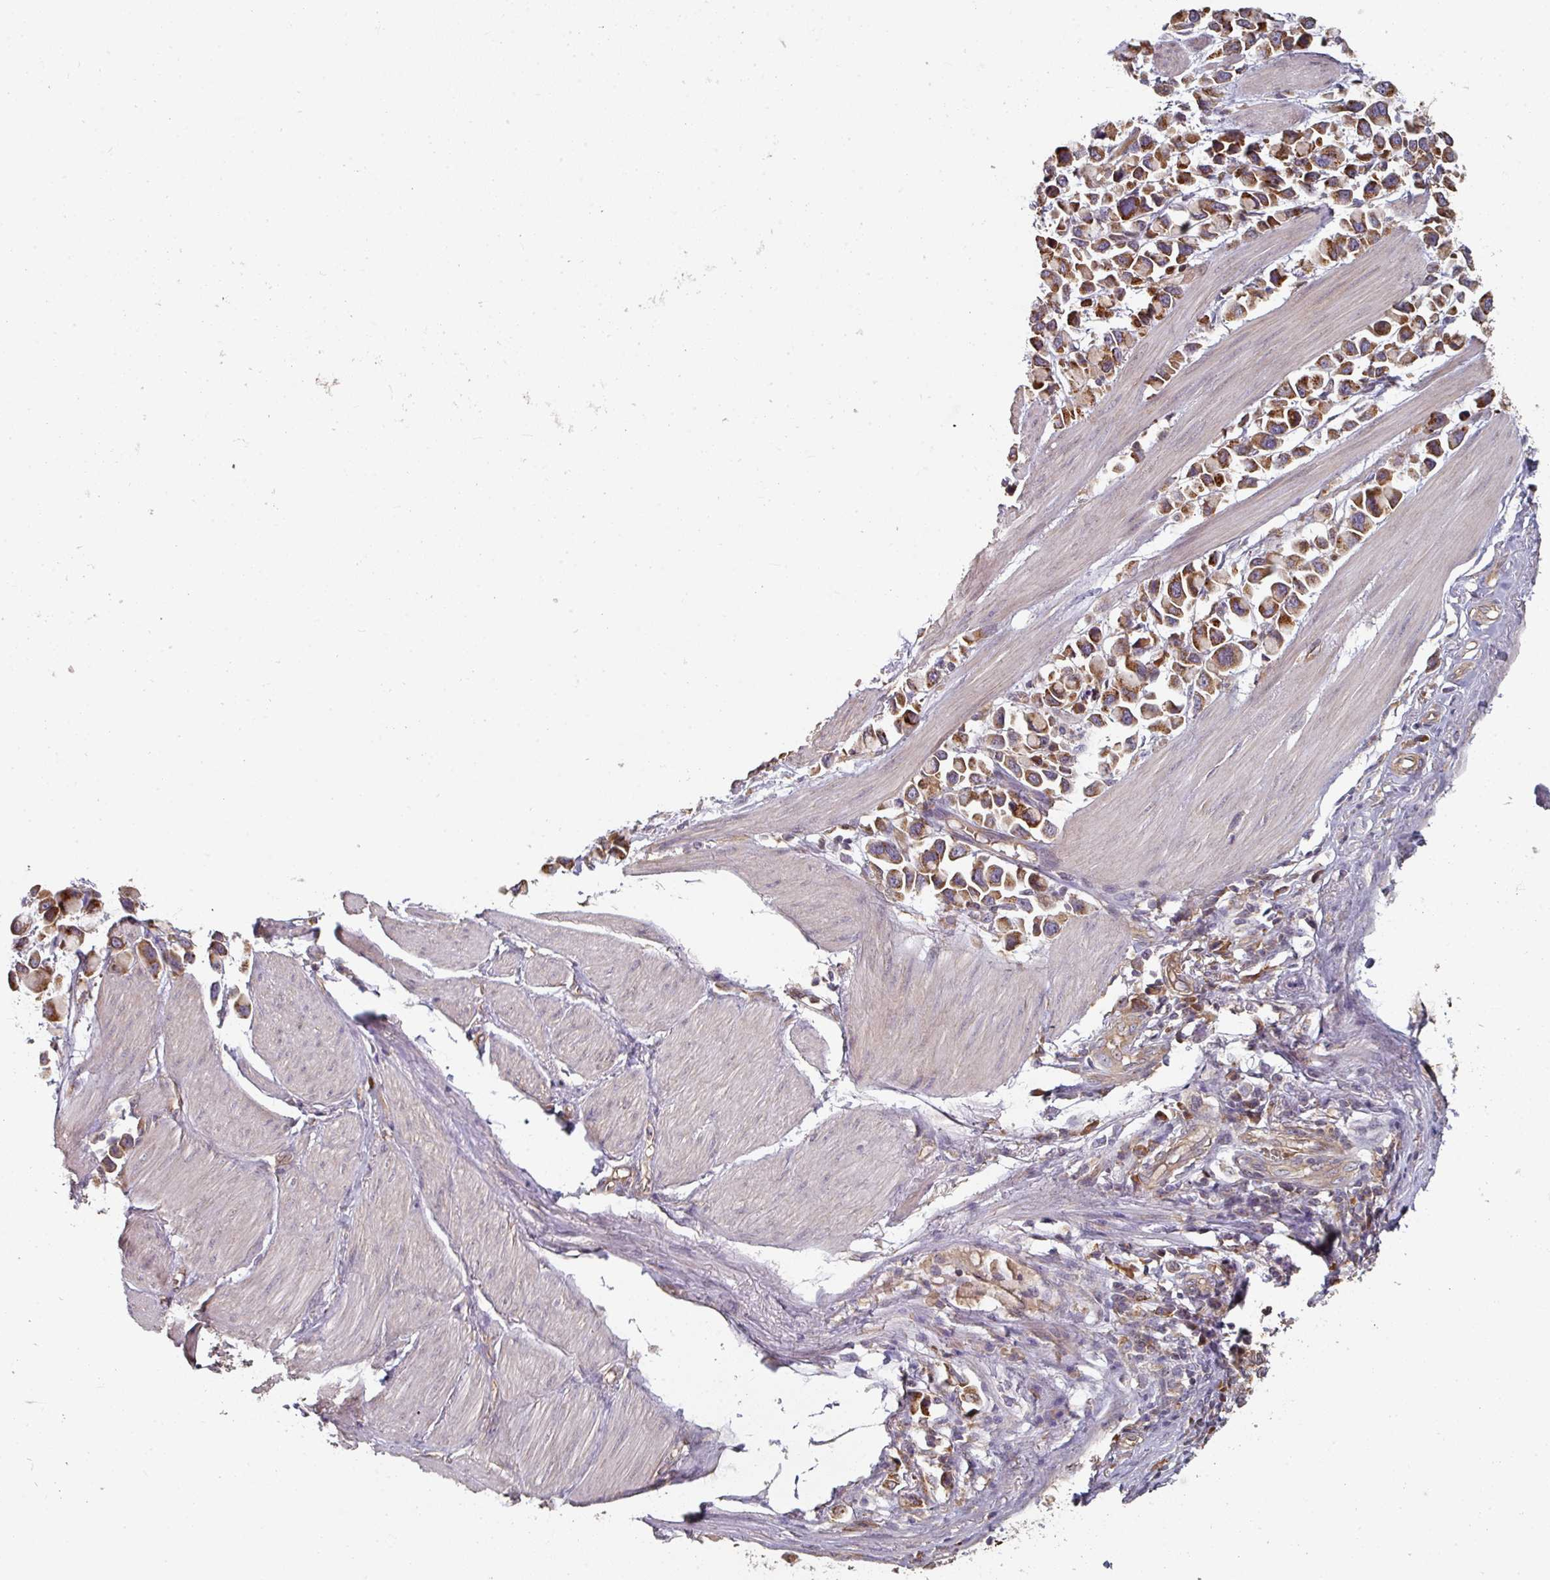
{"staining": {"intensity": "moderate", "quantity": ">75%", "location": "cytoplasmic/membranous"}, "tissue": "stomach cancer", "cell_type": "Tumor cells", "image_type": "cancer", "snomed": [{"axis": "morphology", "description": "Adenocarcinoma, NOS"}, {"axis": "topography", "description": "Stomach"}], "caption": "Protein analysis of stomach cancer (adenocarcinoma) tissue exhibits moderate cytoplasmic/membranous expression in about >75% of tumor cells. Ihc stains the protein in brown and the nuclei are stained blue.", "gene": "EDEM2", "patient": {"sex": "female", "age": 81}}